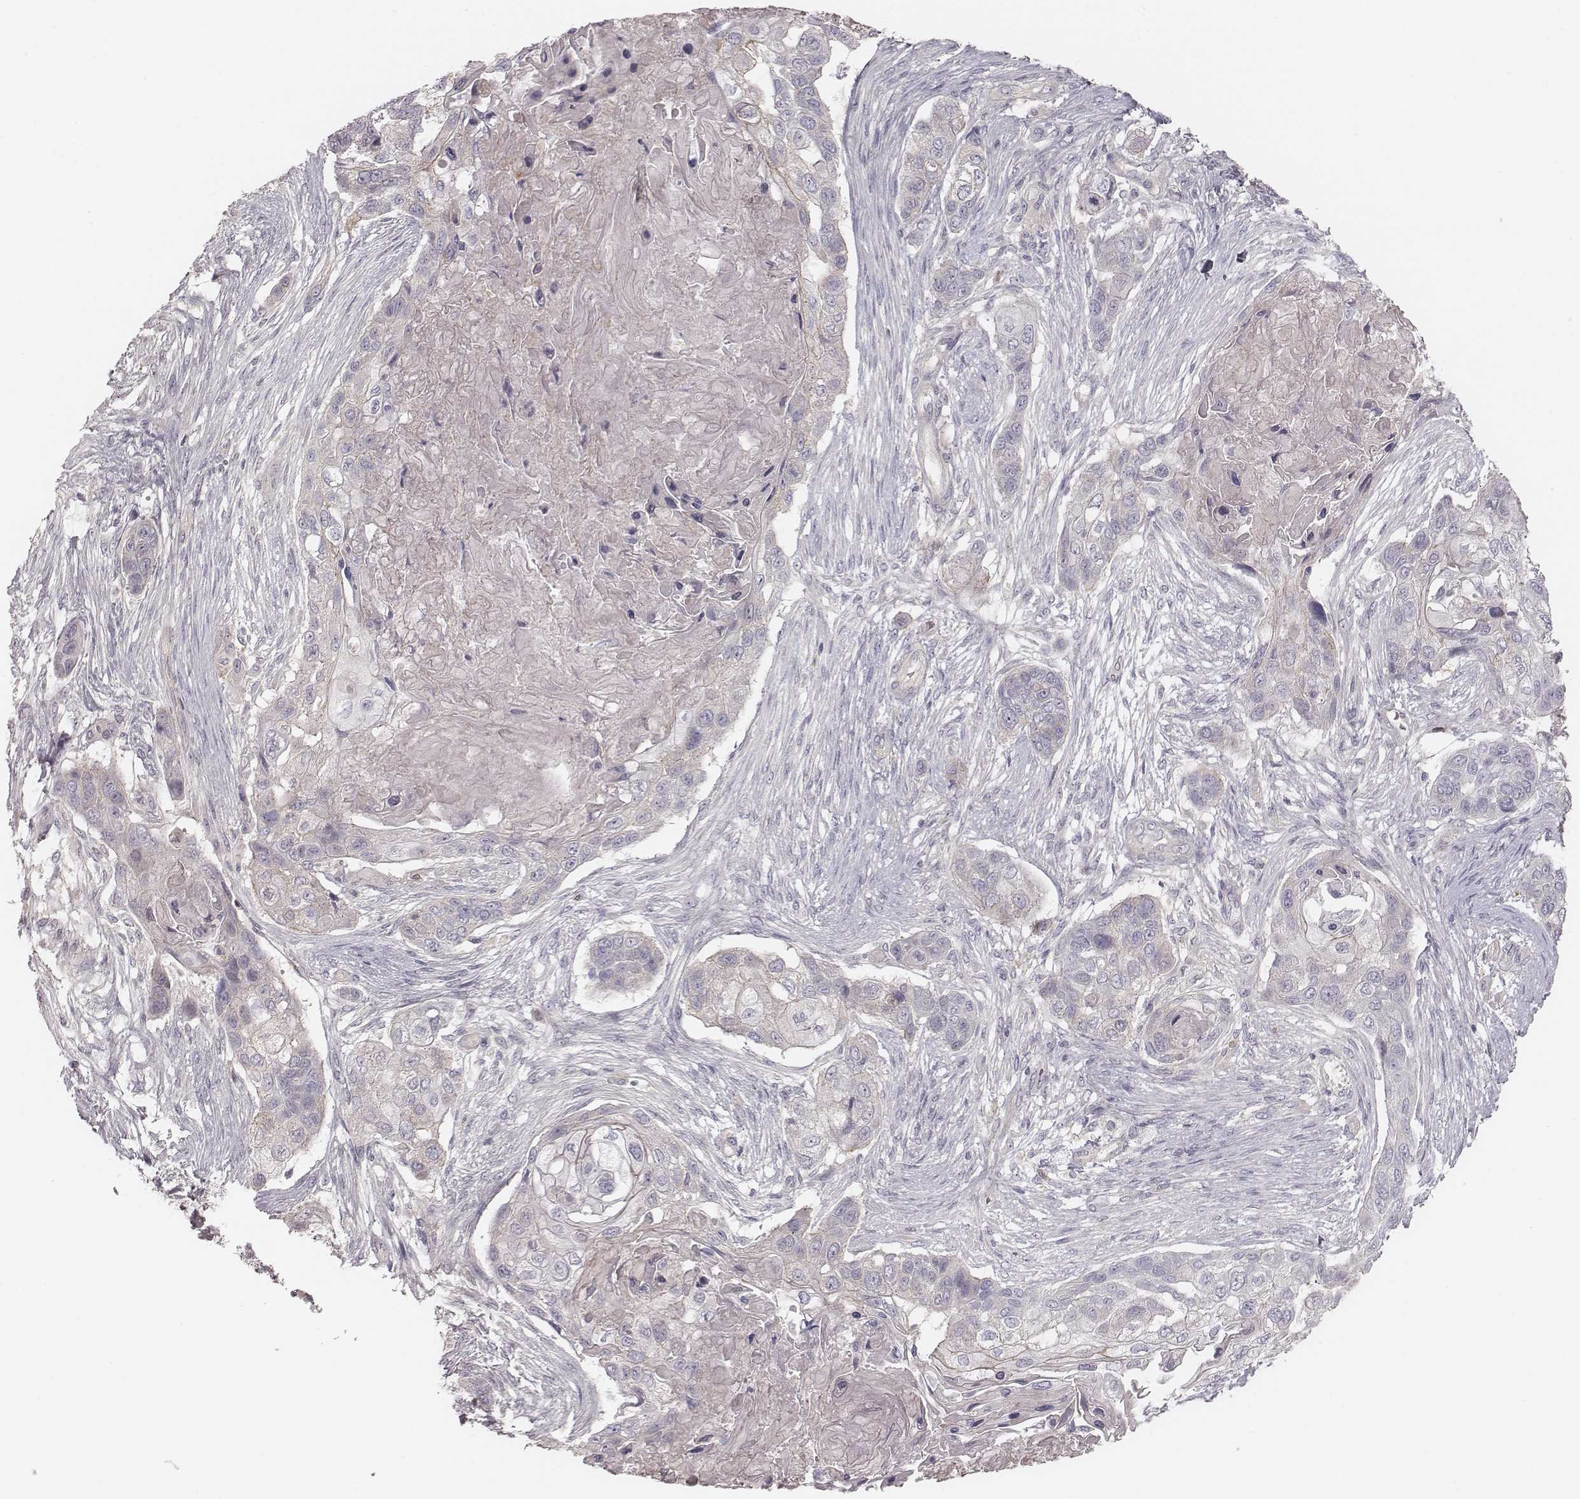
{"staining": {"intensity": "negative", "quantity": "none", "location": "none"}, "tissue": "lung cancer", "cell_type": "Tumor cells", "image_type": "cancer", "snomed": [{"axis": "morphology", "description": "Squamous cell carcinoma, NOS"}, {"axis": "topography", "description": "Lung"}], "caption": "There is no significant positivity in tumor cells of lung squamous cell carcinoma.", "gene": "TDRD5", "patient": {"sex": "male", "age": 69}}